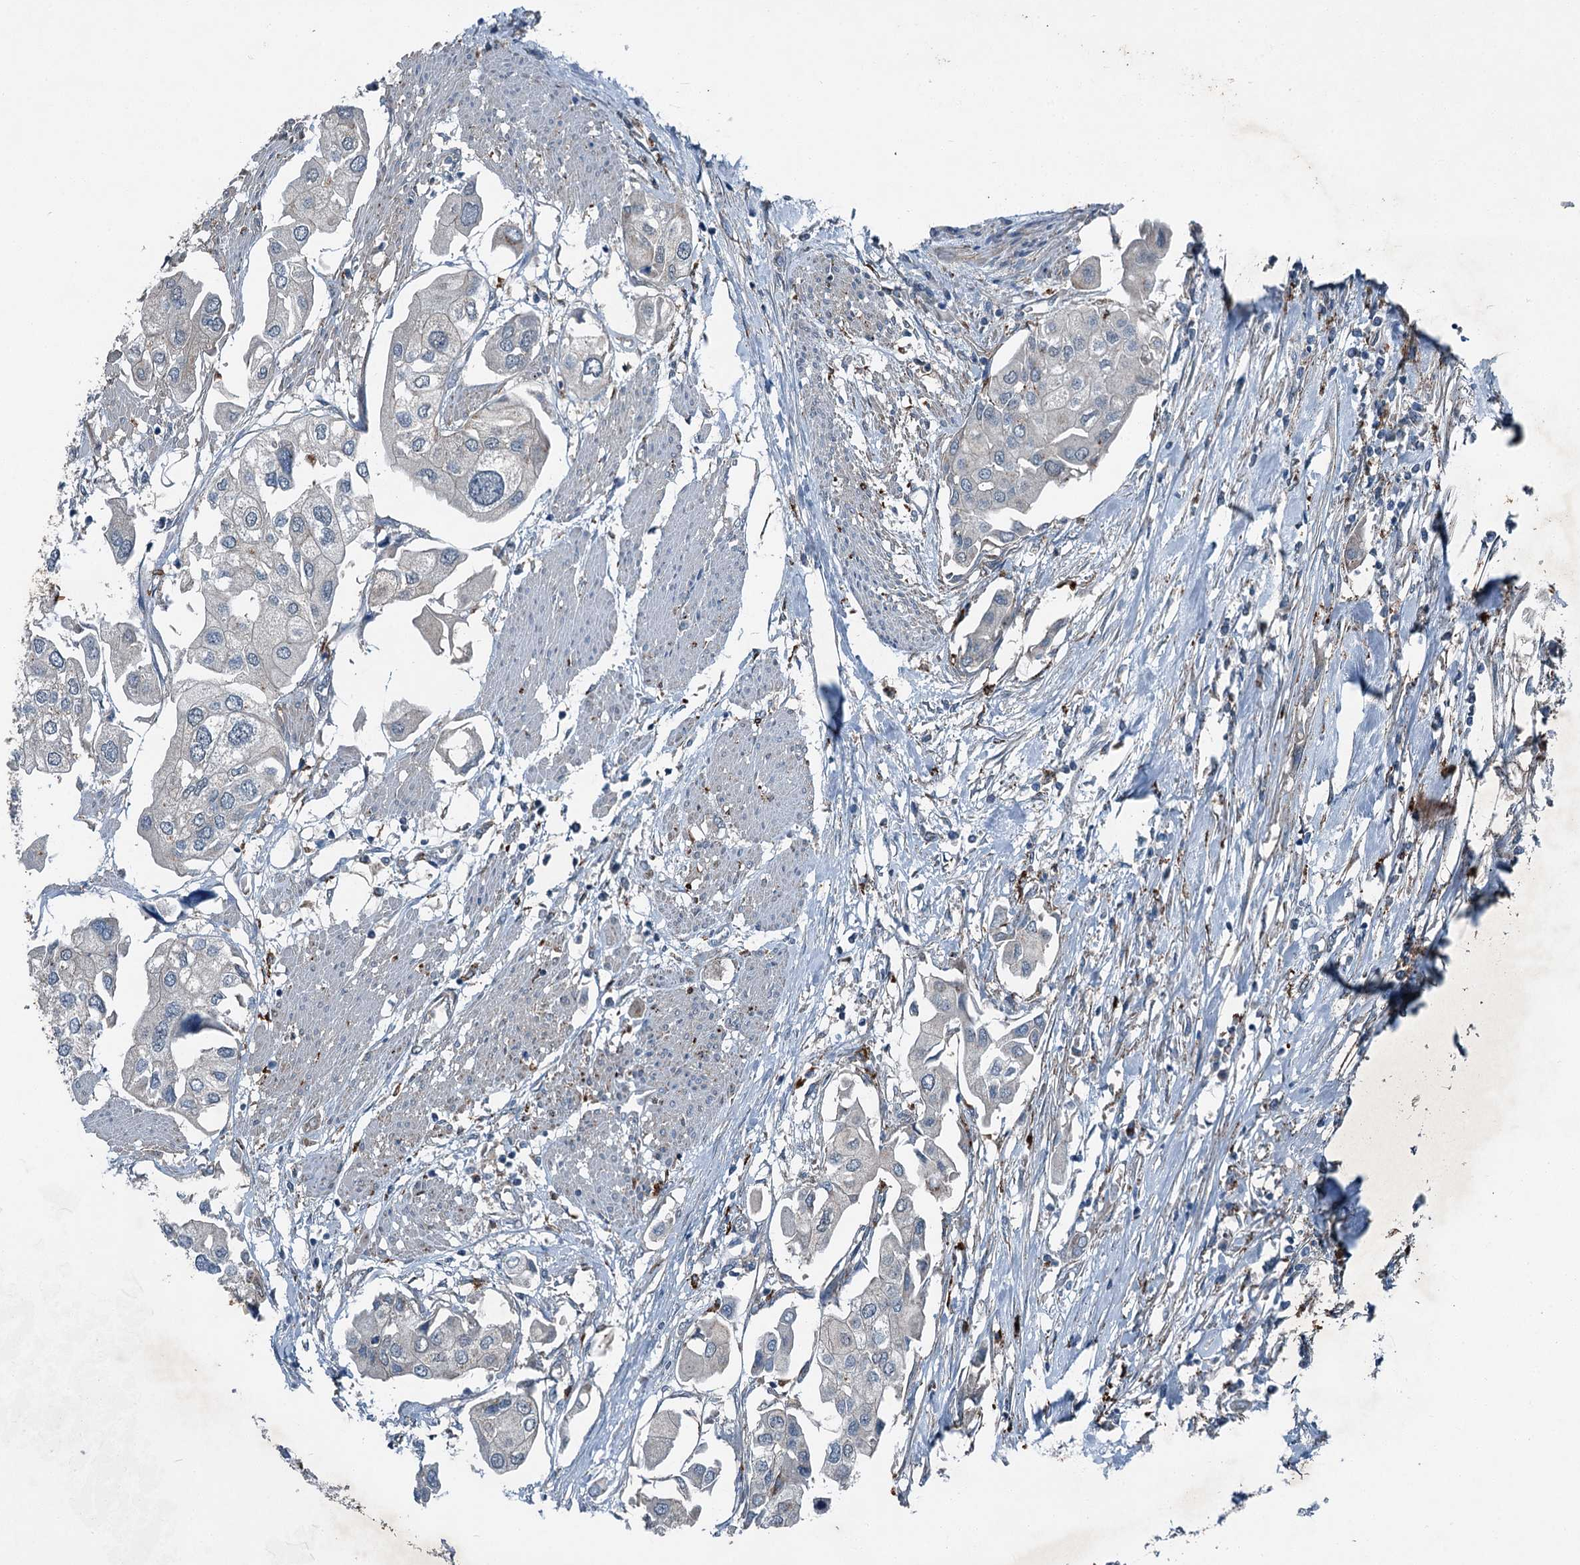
{"staining": {"intensity": "negative", "quantity": "none", "location": "none"}, "tissue": "urothelial cancer", "cell_type": "Tumor cells", "image_type": "cancer", "snomed": [{"axis": "morphology", "description": "Urothelial carcinoma, High grade"}, {"axis": "topography", "description": "Urinary bladder"}], "caption": "Urothelial cancer stained for a protein using immunohistochemistry demonstrates no expression tumor cells.", "gene": "AXL", "patient": {"sex": "male", "age": 64}}